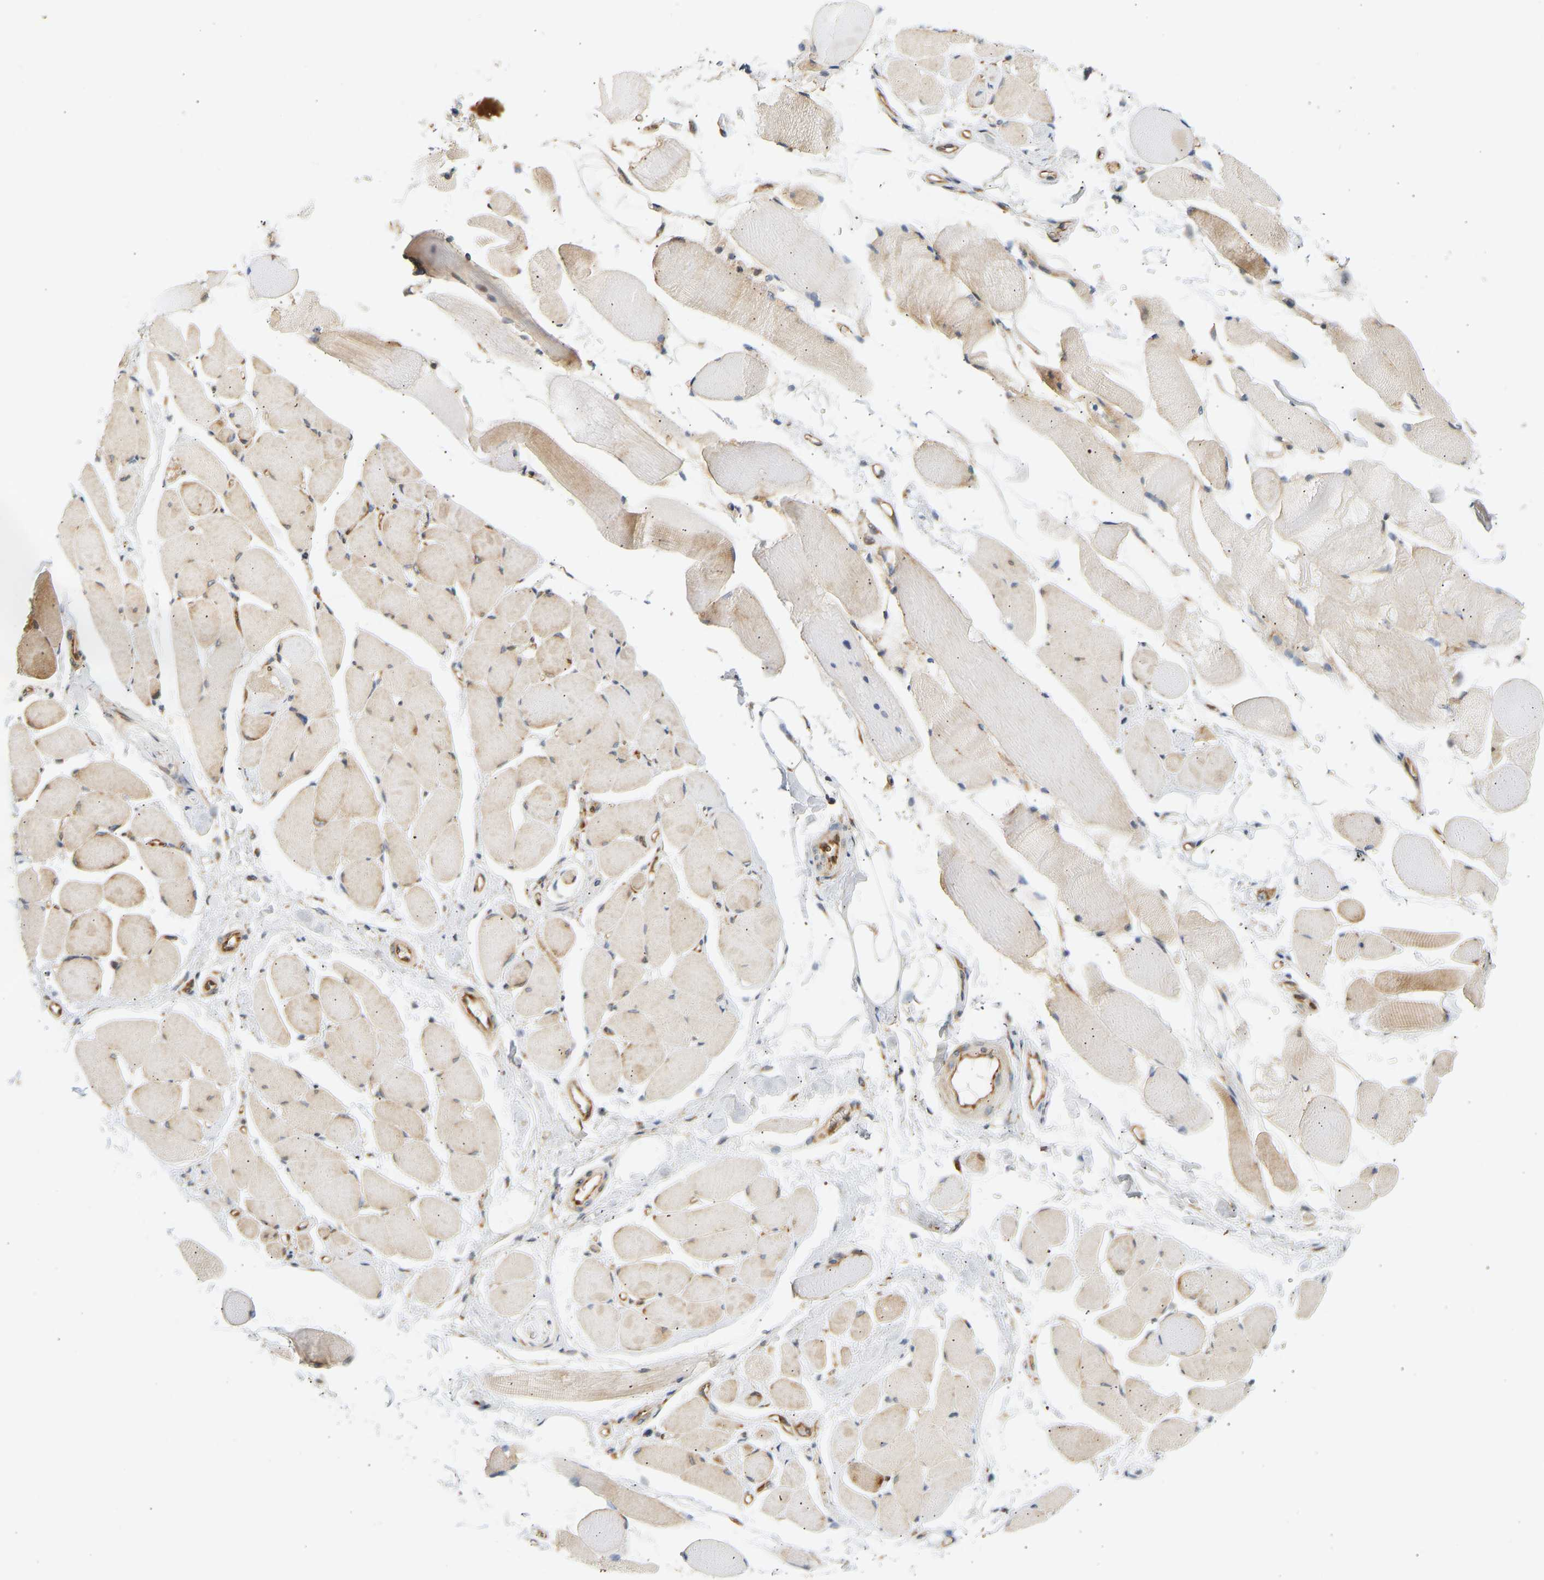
{"staining": {"intensity": "weak", "quantity": ">75%", "location": "cytoplasmic/membranous"}, "tissue": "skeletal muscle", "cell_type": "Myocytes", "image_type": "normal", "snomed": [{"axis": "morphology", "description": "Normal tissue, NOS"}, {"axis": "topography", "description": "Skeletal muscle"}, {"axis": "topography", "description": "Peripheral nerve tissue"}], "caption": "Immunohistochemical staining of normal human skeletal muscle reveals low levels of weak cytoplasmic/membranous expression in approximately >75% of myocytes.", "gene": "RPS14", "patient": {"sex": "female", "age": 84}}